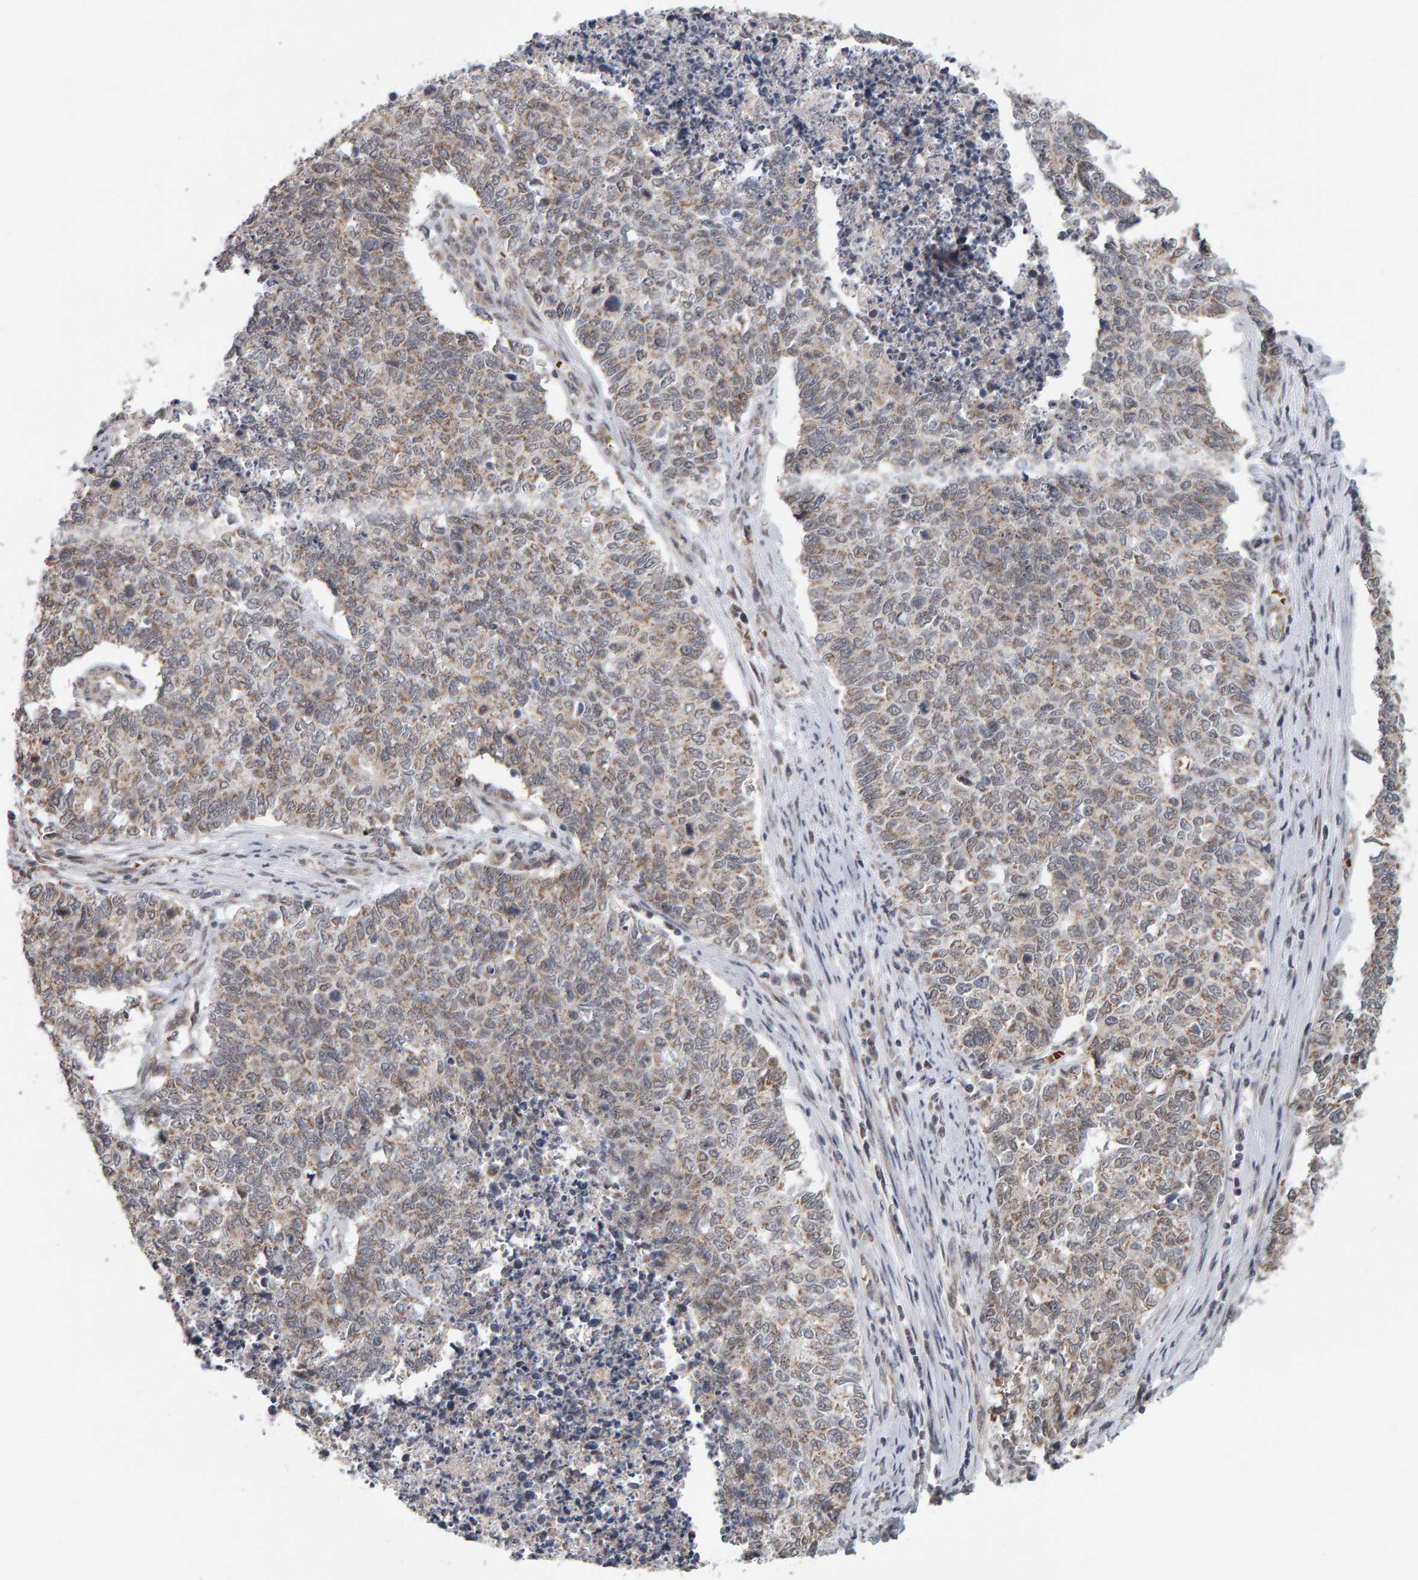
{"staining": {"intensity": "weak", "quantity": "25%-75%", "location": "cytoplasmic/membranous"}, "tissue": "cervical cancer", "cell_type": "Tumor cells", "image_type": "cancer", "snomed": [{"axis": "morphology", "description": "Squamous cell carcinoma, NOS"}, {"axis": "topography", "description": "Cervix"}], "caption": "Cervical squamous cell carcinoma was stained to show a protein in brown. There is low levels of weak cytoplasmic/membranous expression in about 25%-75% of tumor cells.", "gene": "DAP3", "patient": {"sex": "female", "age": 63}}